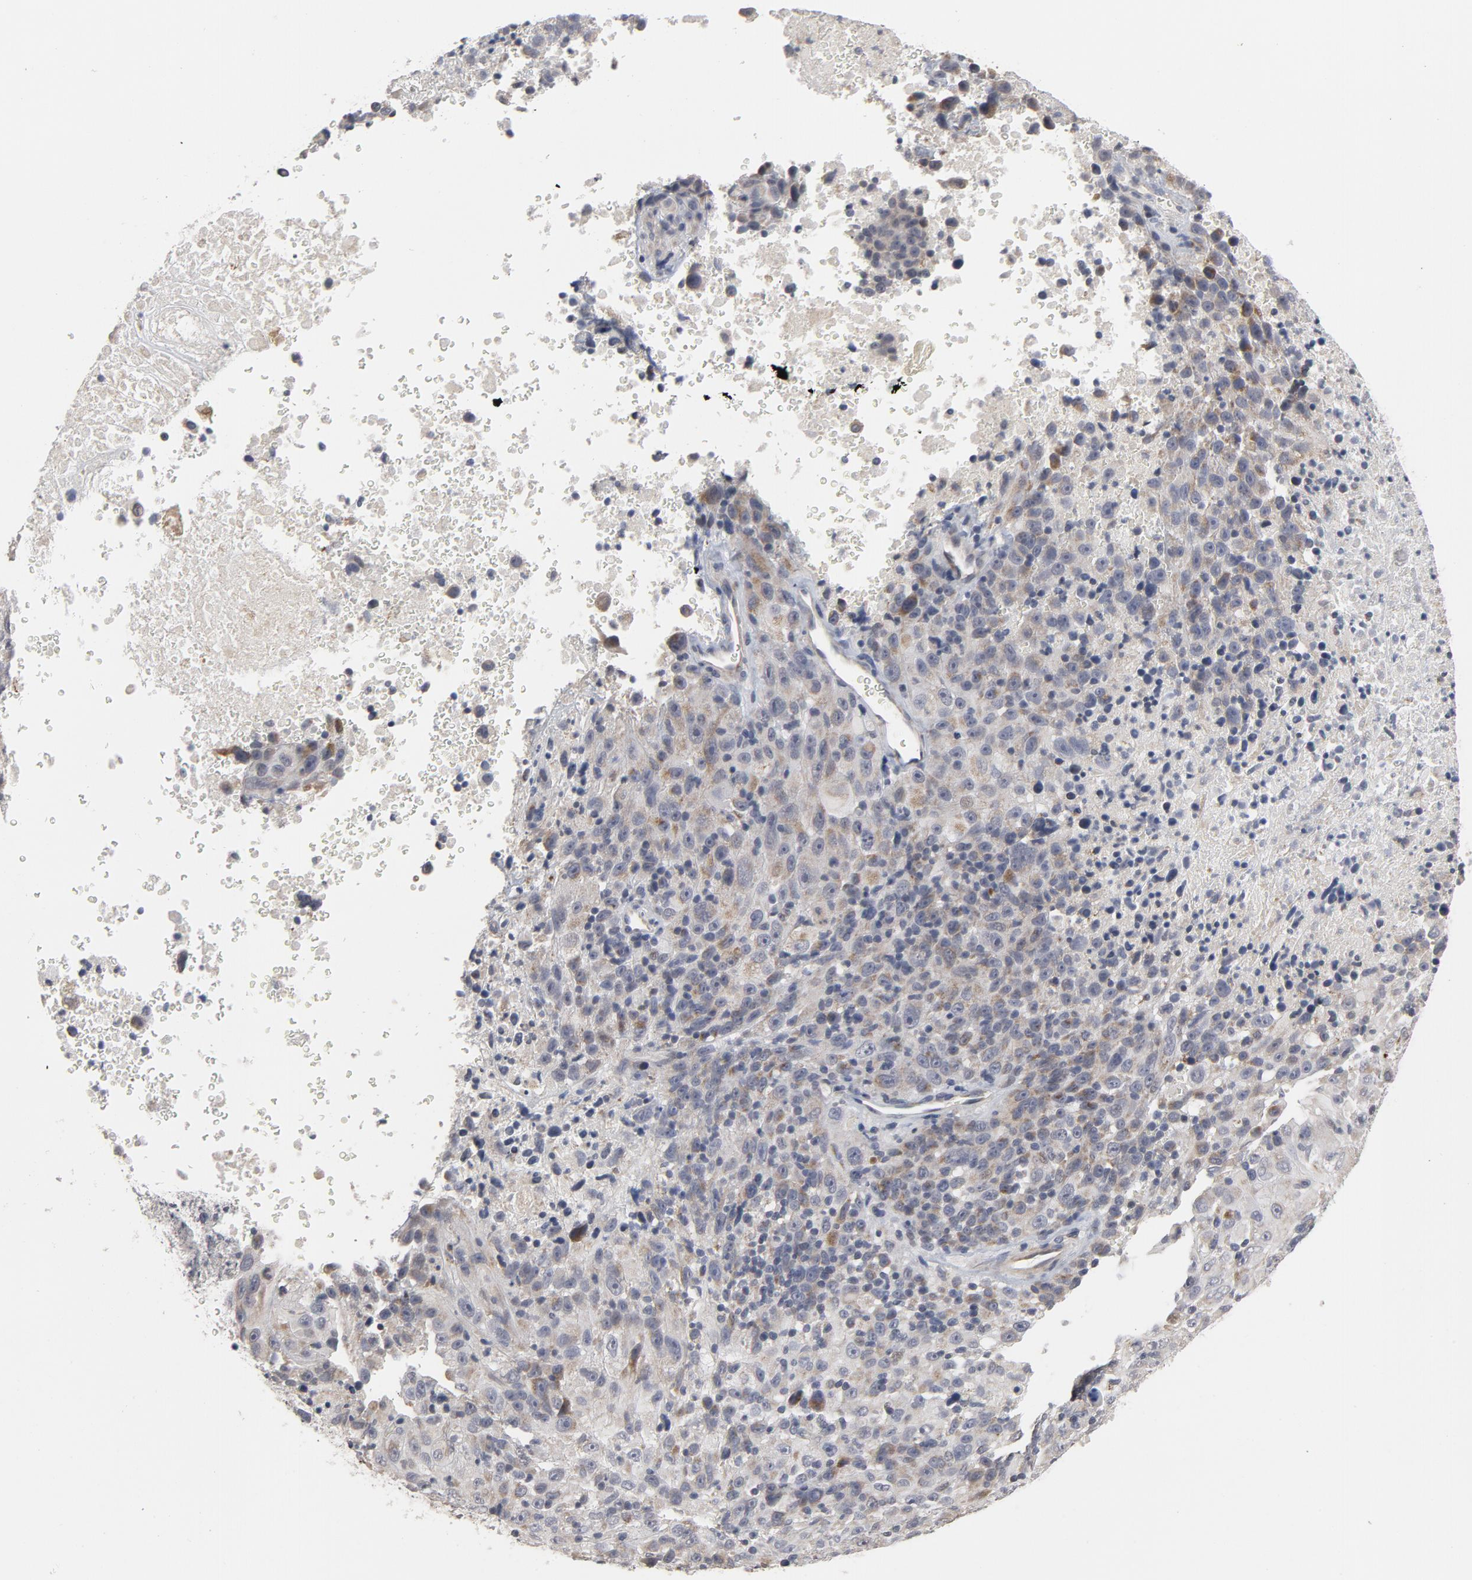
{"staining": {"intensity": "weak", "quantity": "<25%", "location": "cytoplasmic/membranous"}, "tissue": "melanoma", "cell_type": "Tumor cells", "image_type": "cancer", "snomed": [{"axis": "morphology", "description": "Malignant melanoma, Metastatic site"}, {"axis": "topography", "description": "Cerebral cortex"}], "caption": "An immunohistochemistry micrograph of melanoma is shown. There is no staining in tumor cells of melanoma.", "gene": "PPP1R1B", "patient": {"sex": "female", "age": 52}}